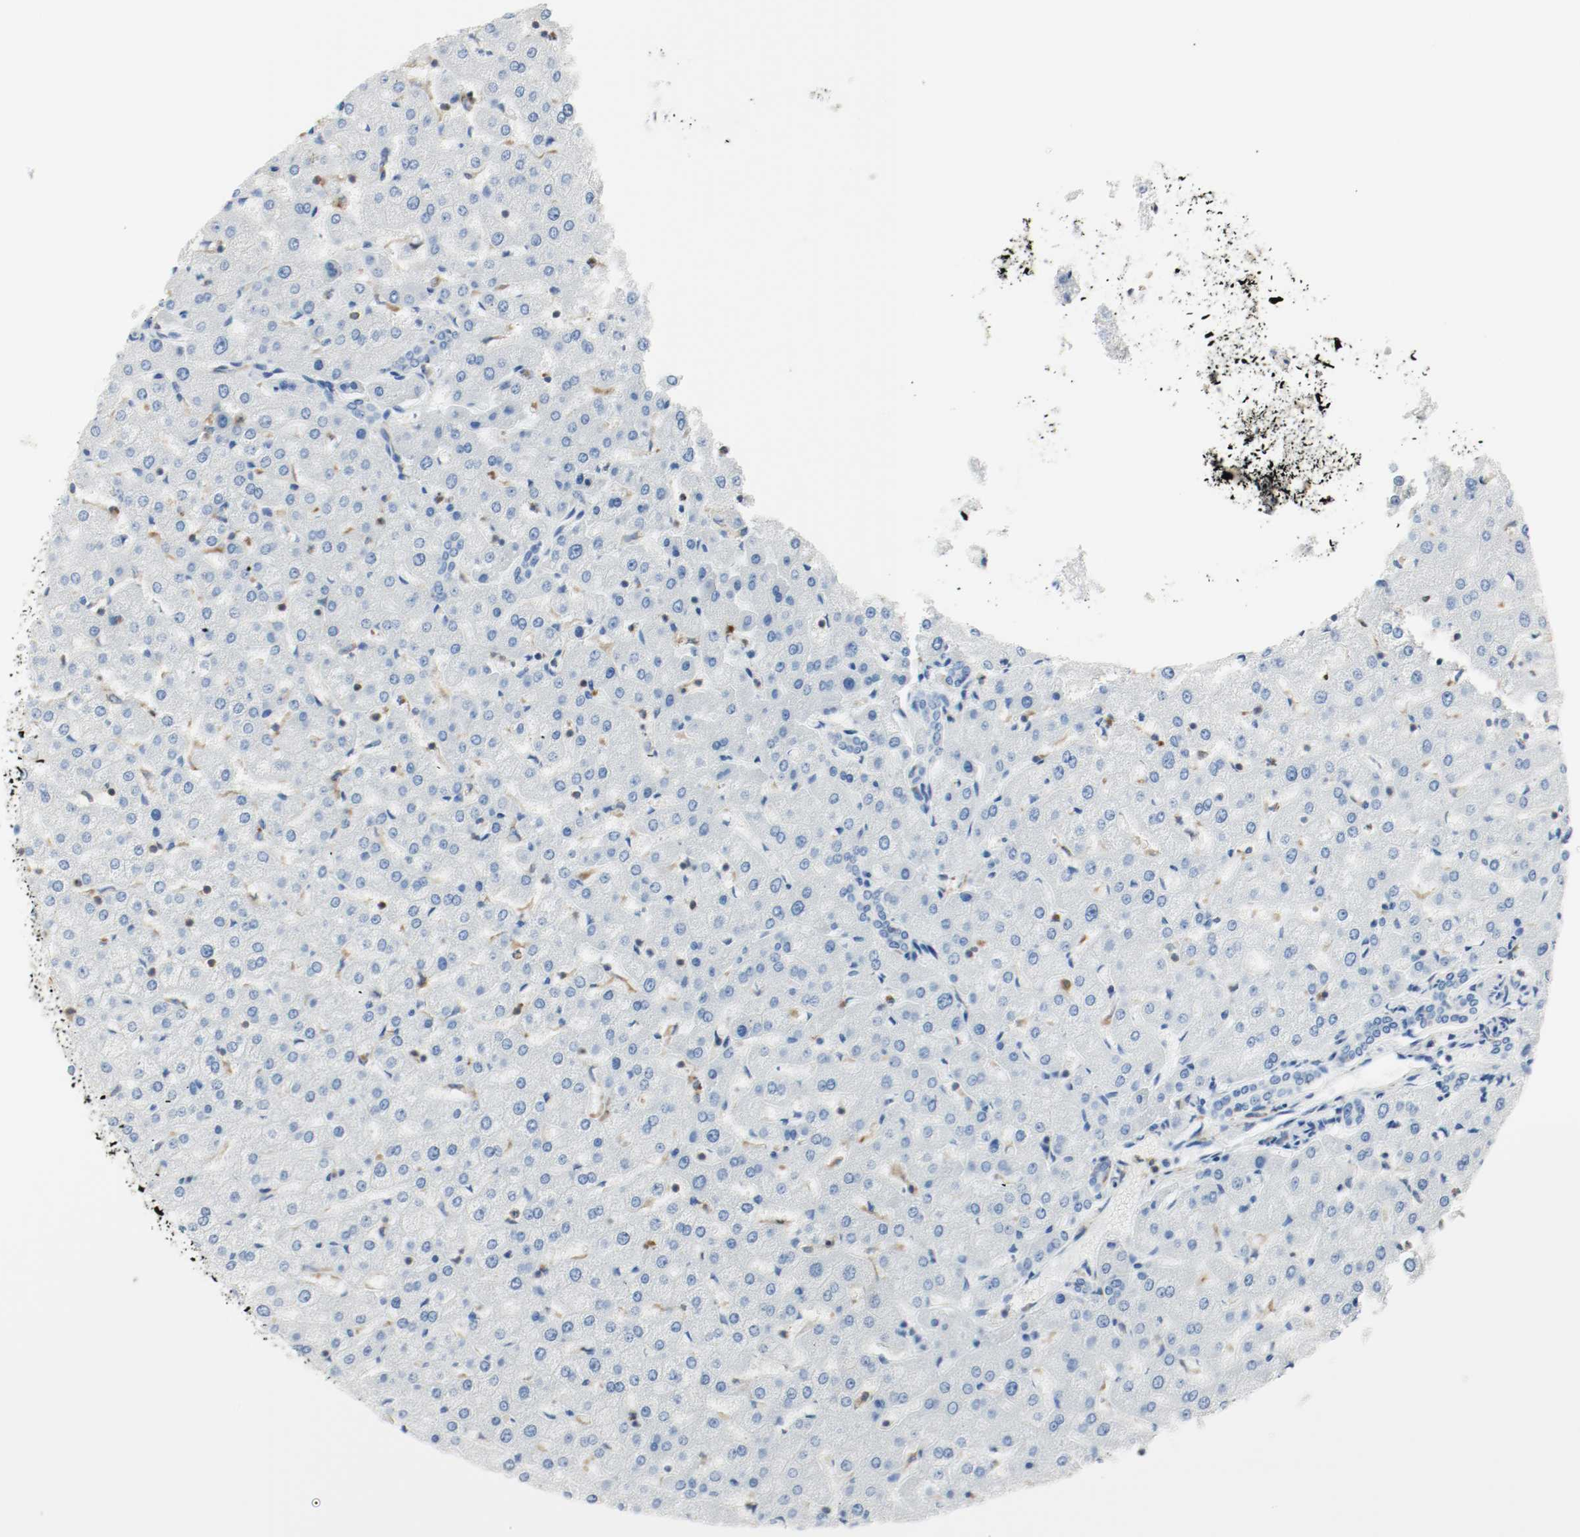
{"staining": {"intensity": "negative", "quantity": "none", "location": "none"}, "tissue": "liver", "cell_type": "Cholangiocytes", "image_type": "normal", "snomed": [{"axis": "morphology", "description": "Normal tissue, NOS"}, {"axis": "morphology", "description": "Fibrosis, NOS"}, {"axis": "topography", "description": "Liver"}], "caption": "IHC image of normal human liver stained for a protein (brown), which exhibits no positivity in cholangiocytes.", "gene": "ARPC1B", "patient": {"sex": "female", "age": 29}}